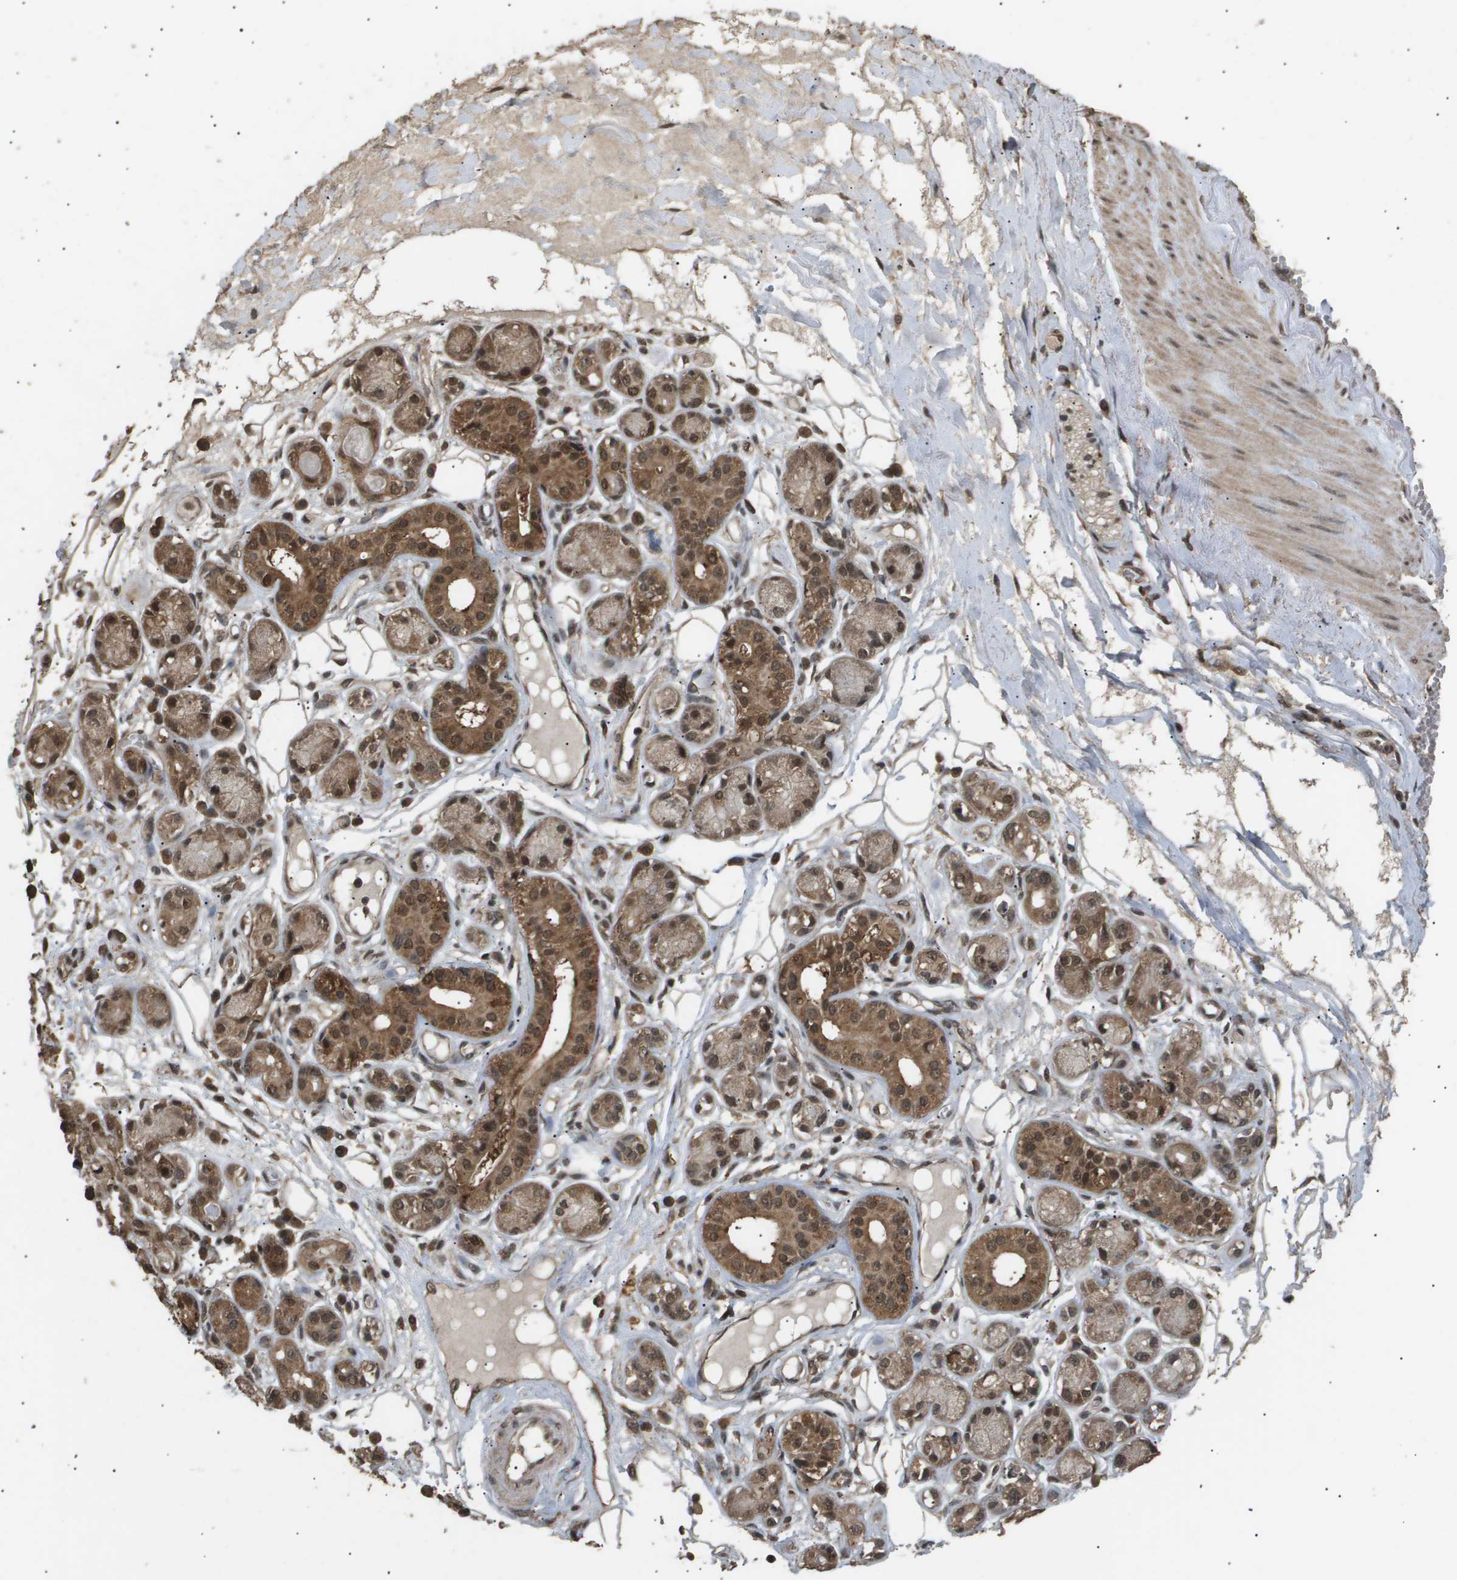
{"staining": {"intensity": "moderate", "quantity": ">75%", "location": "cytoplasmic/membranous,nuclear"}, "tissue": "adipose tissue", "cell_type": "Adipocytes", "image_type": "normal", "snomed": [{"axis": "morphology", "description": "Normal tissue, NOS"}, {"axis": "morphology", "description": "Inflammation, NOS"}, {"axis": "topography", "description": "Salivary gland"}, {"axis": "topography", "description": "Peripheral nerve tissue"}], "caption": "About >75% of adipocytes in benign human adipose tissue demonstrate moderate cytoplasmic/membranous,nuclear protein positivity as visualized by brown immunohistochemical staining.", "gene": "ING1", "patient": {"sex": "female", "age": 75}}